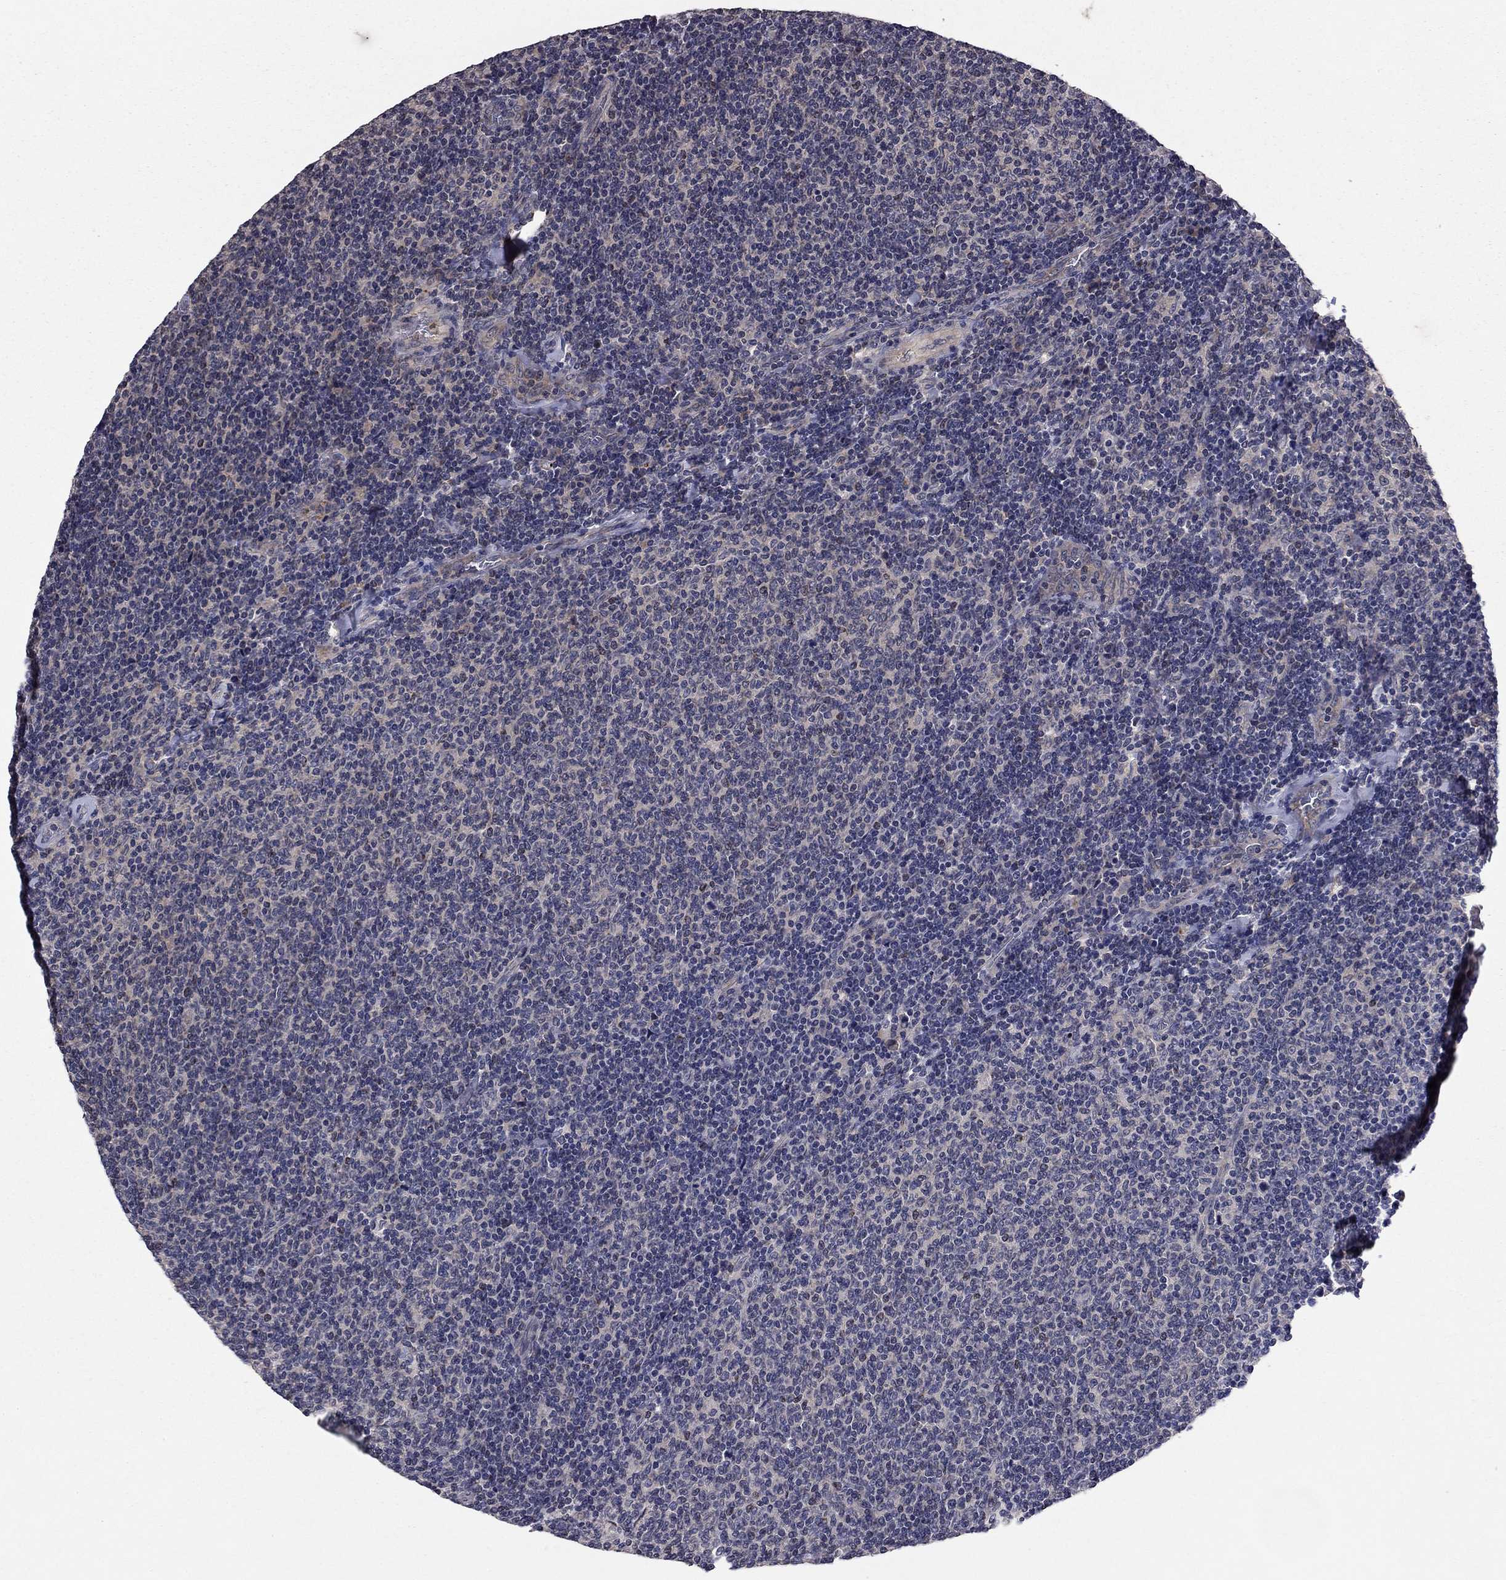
{"staining": {"intensity": "negative", "quantity": "none", "location": "none"}, "tissue": "lymphoma", "cell_type": "Tumor cells", "image_type": "cancer", "snomed": [{"axis": "morphology", "description": "Malignant lymphoma, non-Hodgkin's type, Low grade"}, {"axis": "topography", "description": "Lymph node"}], "caption": "Immunohistochemistry (IHC) image of neoplastic tissue: human lymphoma stained with DAB (3,3'-diaminobenzidine) shows no significant protein expression in tumor cells.", "gene": "PROS1", "patient": {"sex": "male", "age": 52}}